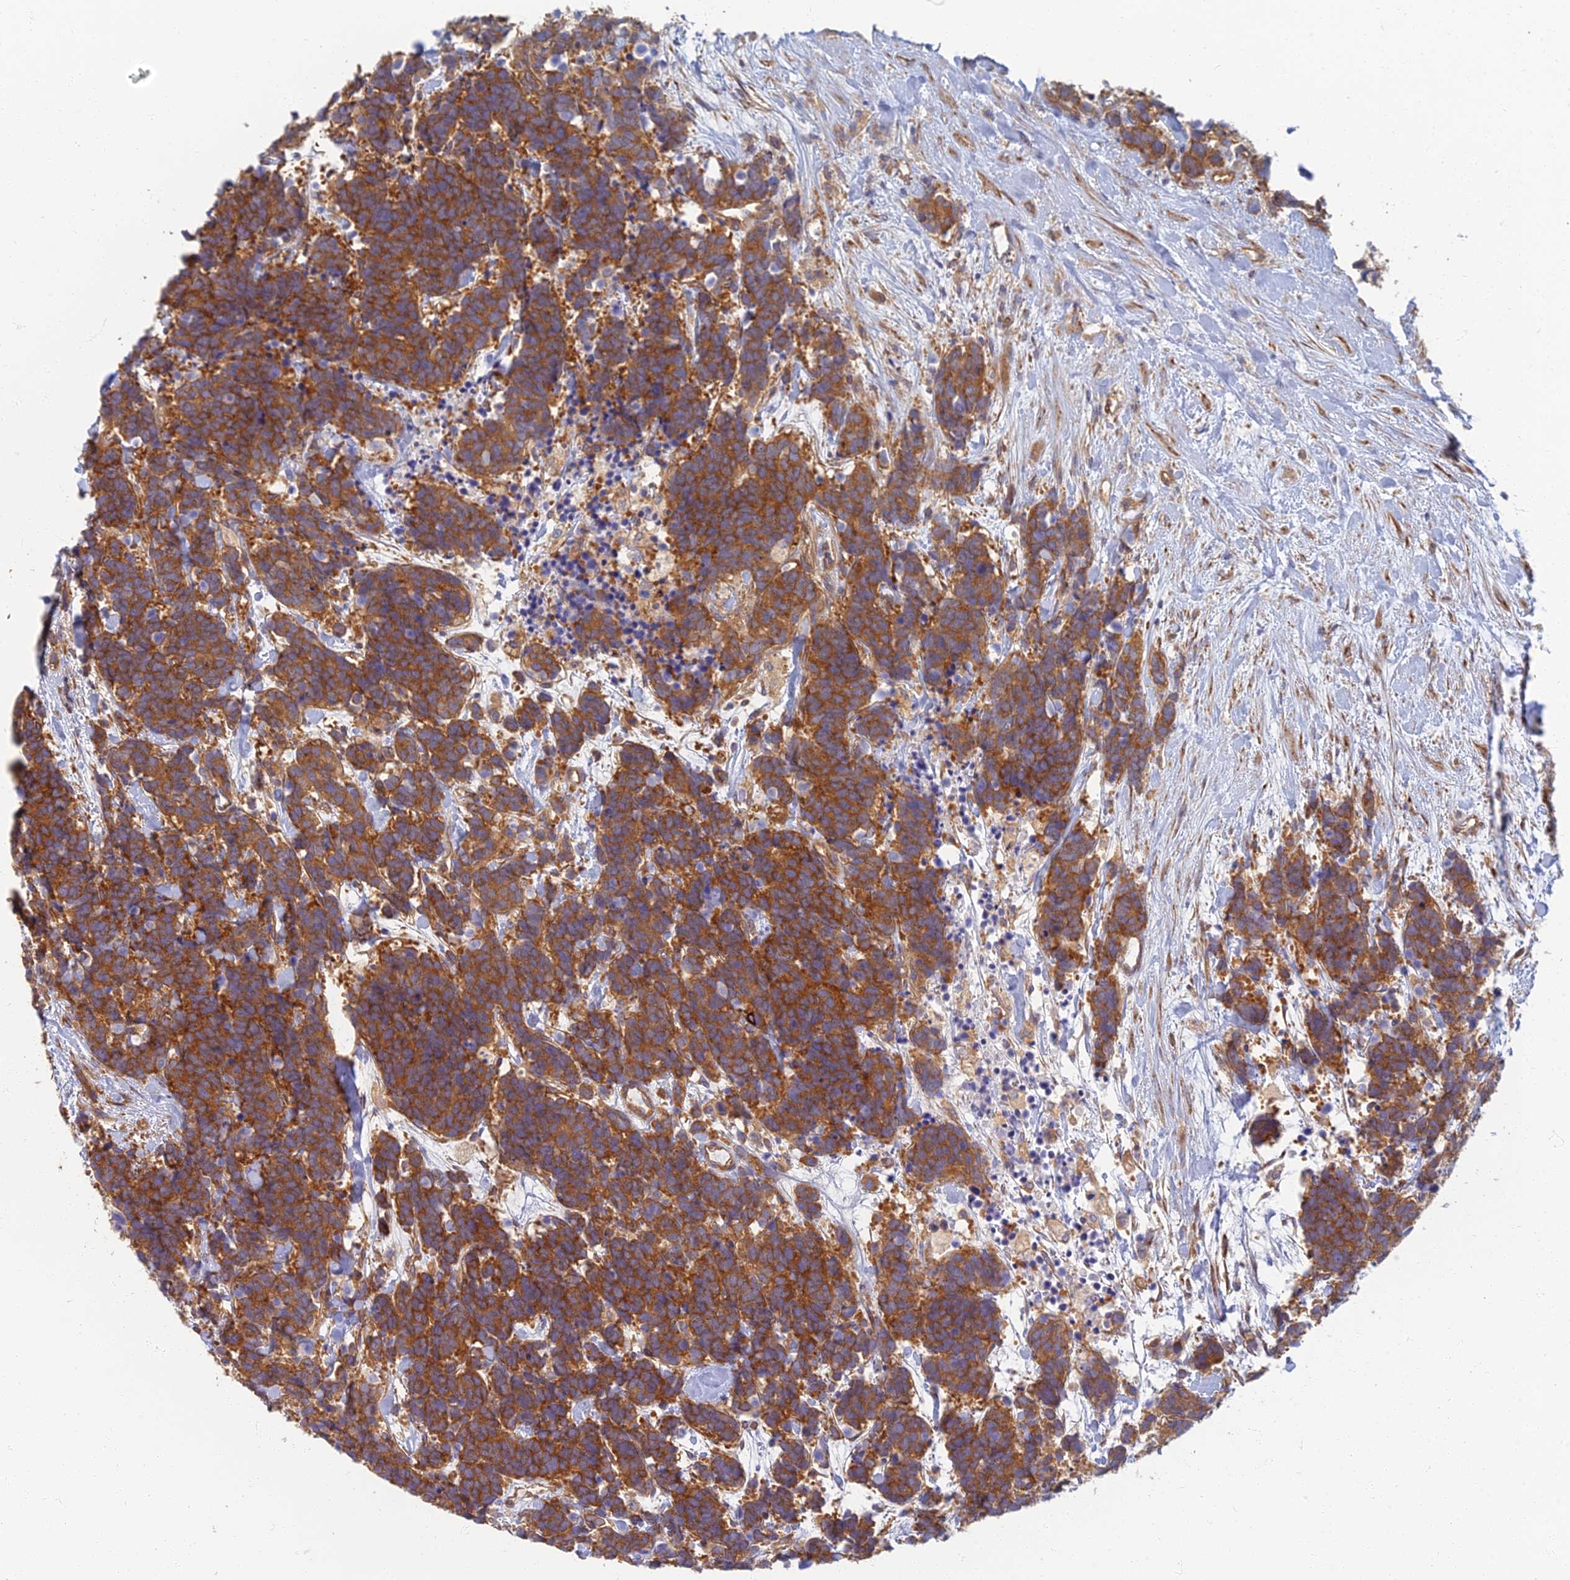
{"staining": {"intensity": "strong", "quantity": ">75%", "location": "cytoplasmic/membranous"}, "tissue": "carcinoid", "cell_type": "Tumor cells", "image_type": "cancer", "snomed": [{"axis": "morphology", "description": "Carcinoma, NOS"}, {"axis": "morphology", "description": "Carcinoid, malignant, NOS"}, {"axis": "topography", "description": "Prostate"}], "caption": "This photomicrograph displays carcinoma stained with immunohistochemistry (IHC) to label a protein in brown. The cytoplasmic/membranous of tumor cells show strong positivity for the protein. Nuclei are counter-stained blue.", "gene": "RBSN", "patient": {"sex": "male", "age": 57}}